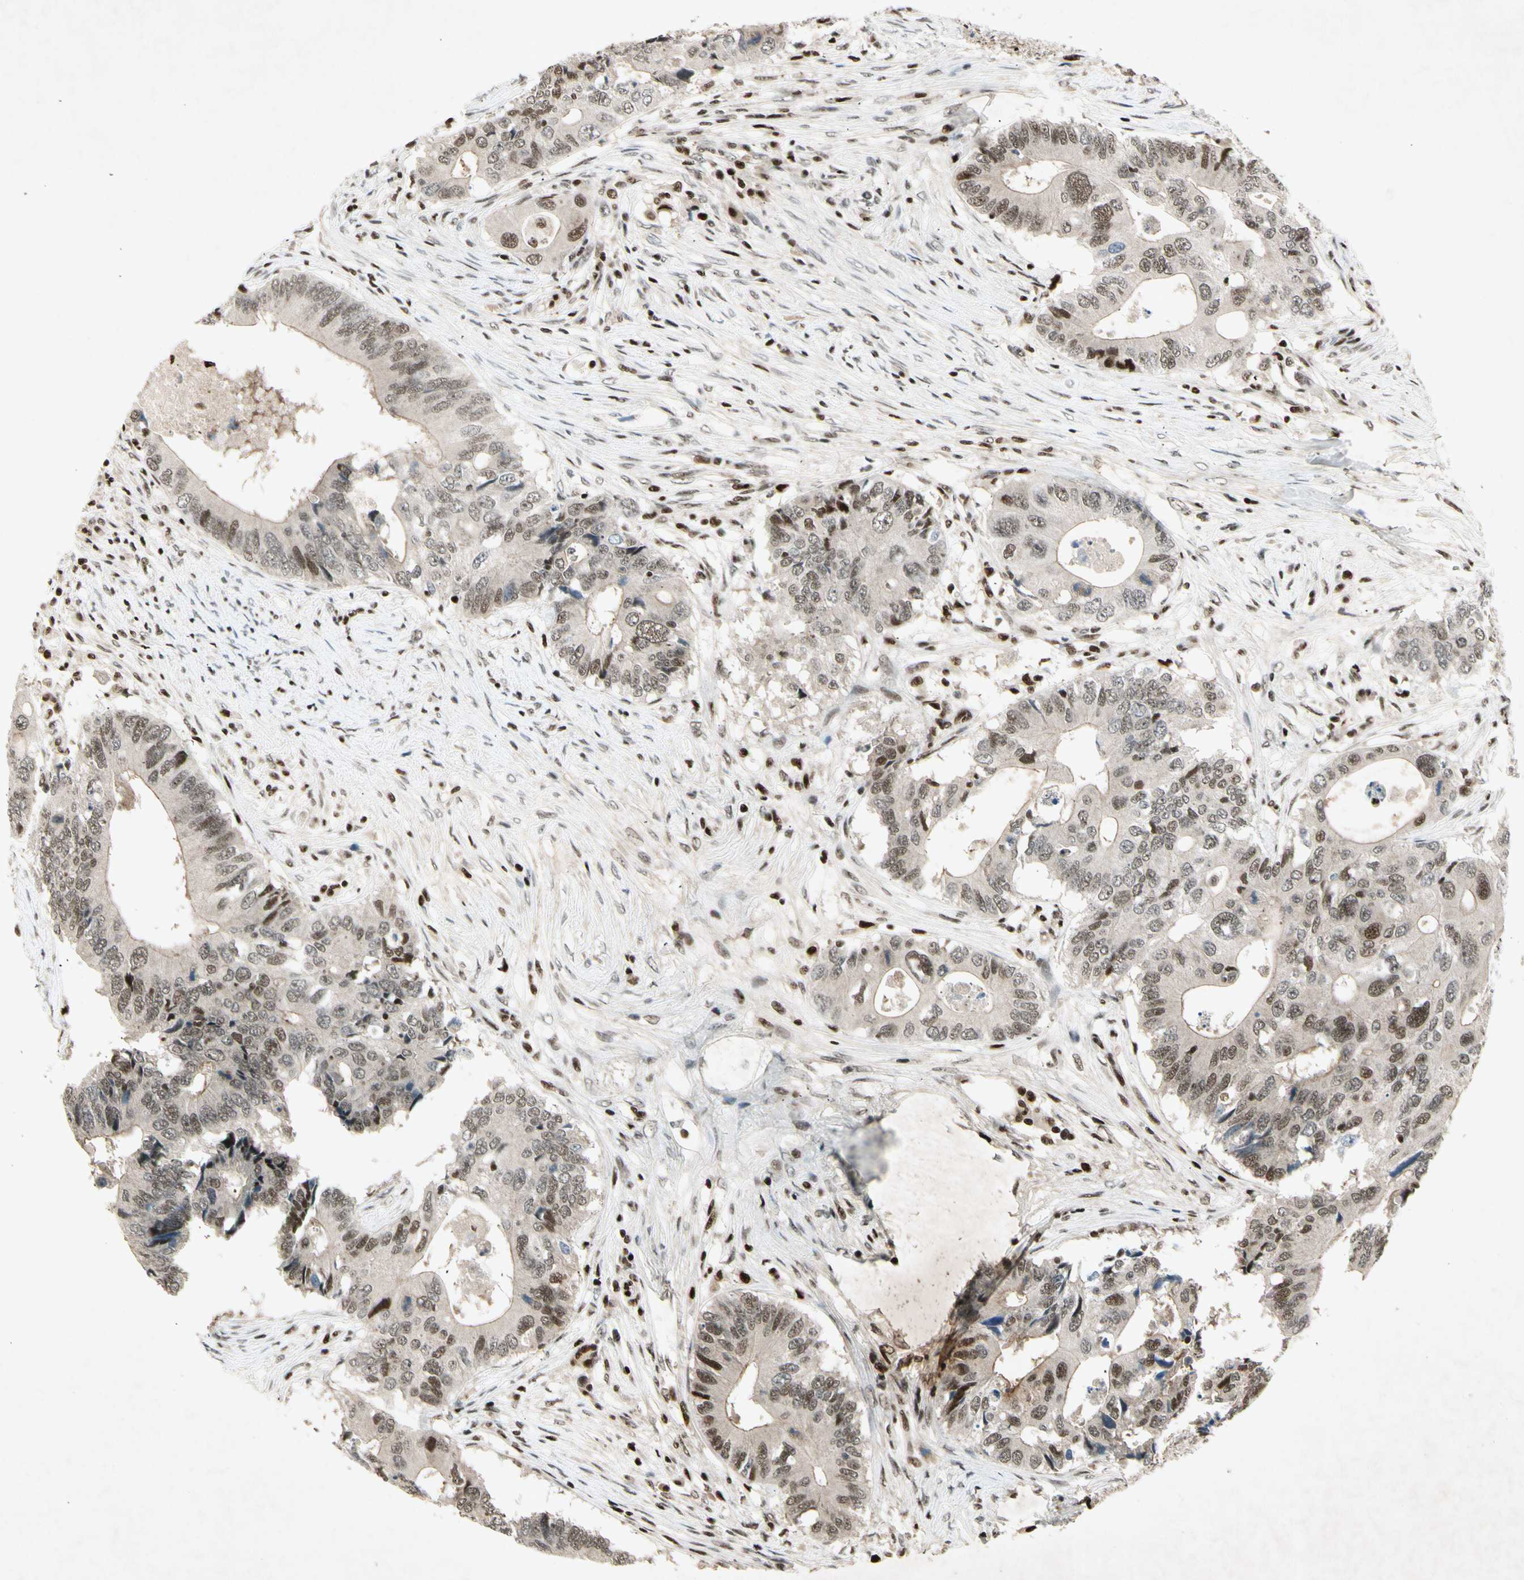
{"staining": {"intensity": "moderate", "quantity": "25%-75%", "location": "nuclear"}, "tissue": "colorectal cancer", "cell_type": "Tumor cells", "image_type": "cancer", "snomed": [{"axis": "morphology", "description": "Adenocarcinoma, NOS"}, {"axis": "topography", "description": "Colon"}], "caption": "A brown stain shows moderate nuclear expression of a protein in human colorectal cancer tumor cells. (IHC, brightfield microscopy, high magnification).", "gene": "RNF43", "patient": {"sex": "male", "age": 71}}